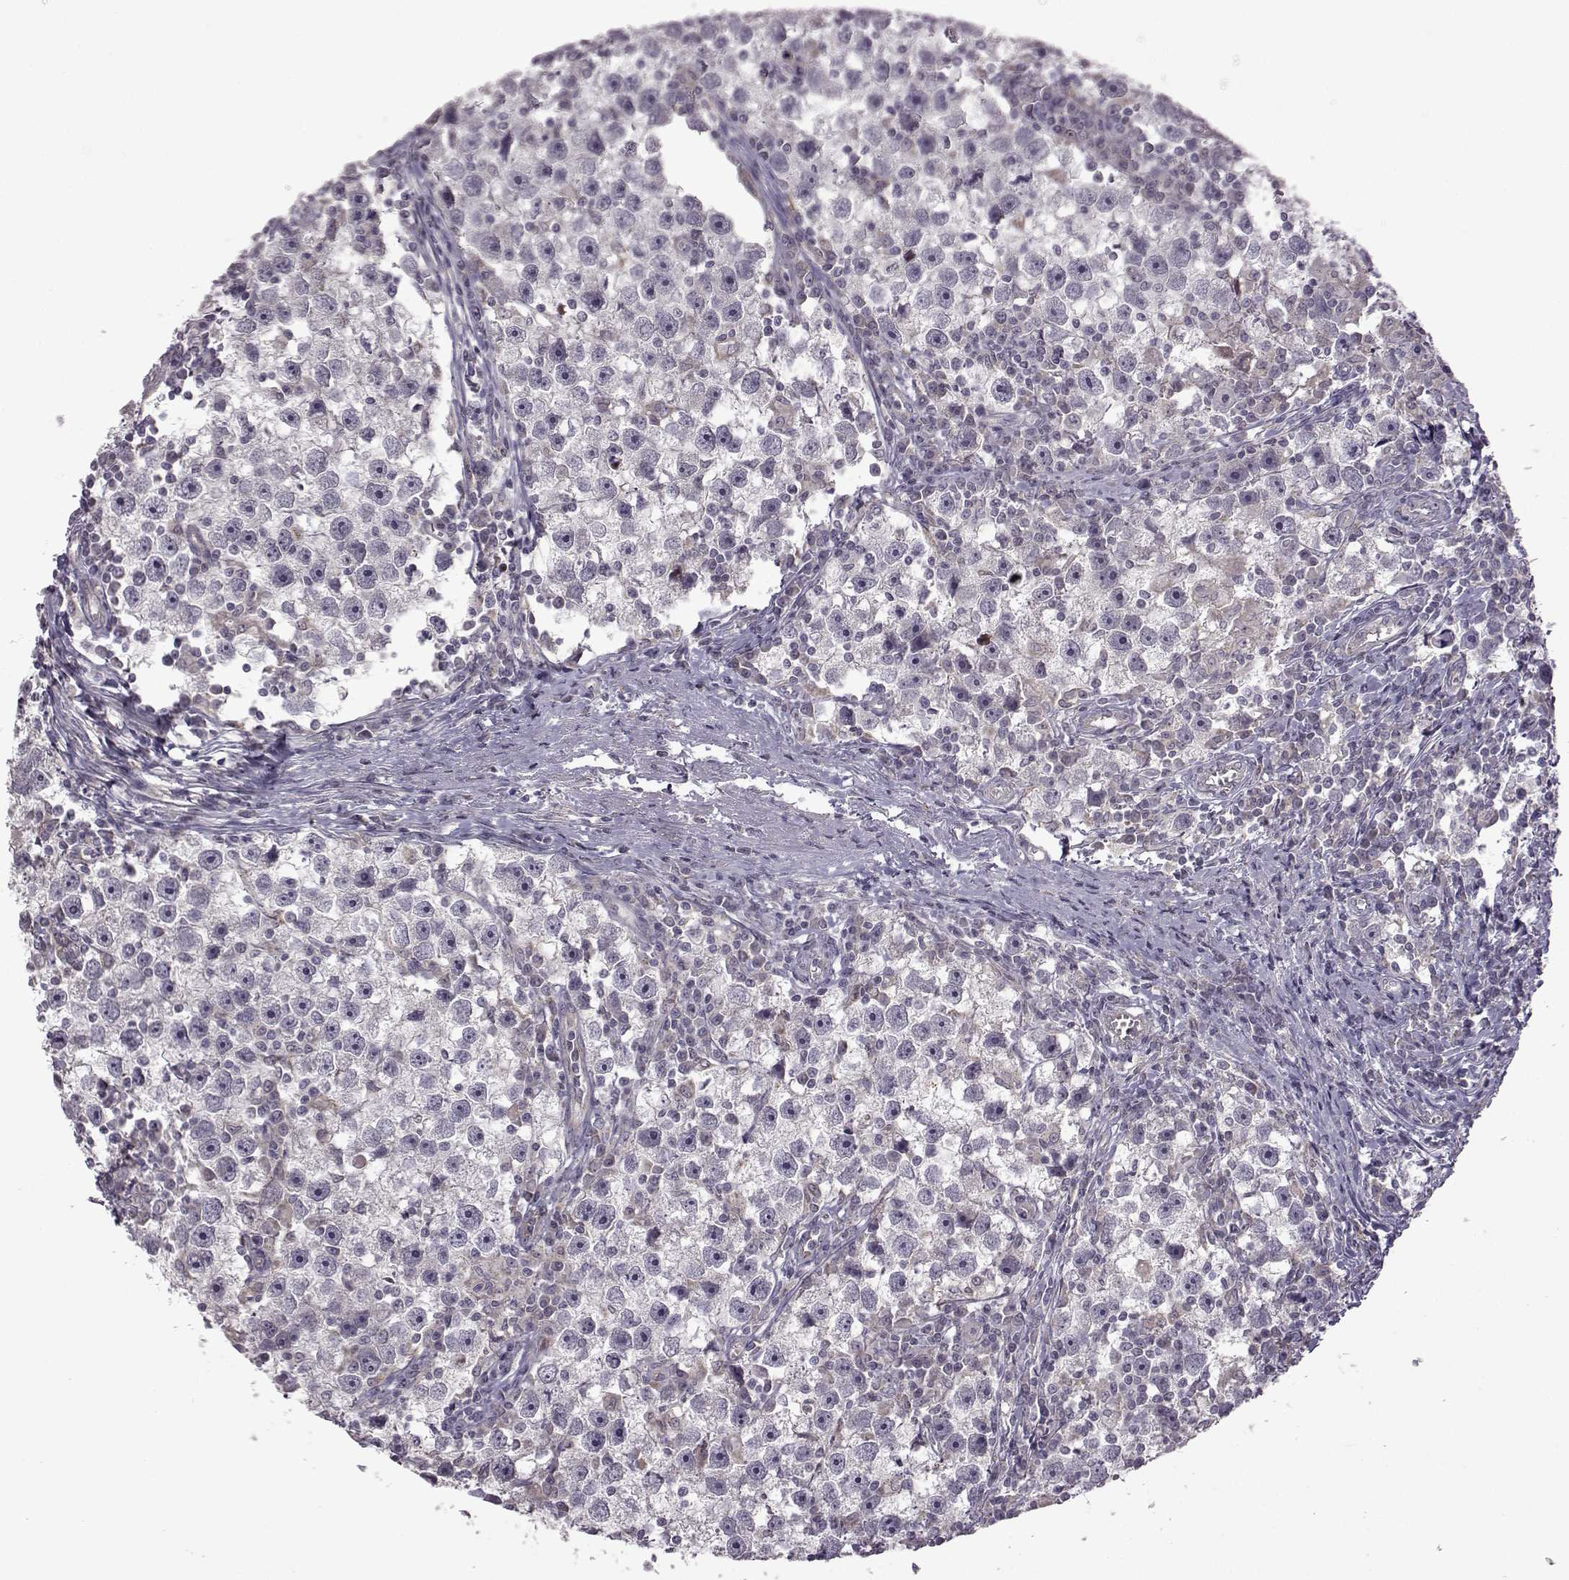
{"staining": {"intensity": "negative", "quantity": "none", "location": "none"}, "tissue": "testis cancer", "cell_type": "Tumor cells", "image_type": "cancer", "snomed": [{"axis": "morphology", "description": "Seminoma, NOS"}, {"axis": "topography", "description": "Testis"}], "caption": "Protein analysis of testis cancer (seminoma) reveals no significant staining in tumor cells.", "gene": "B3GNT6", "patient": {"sex": "male", "age": 30}}